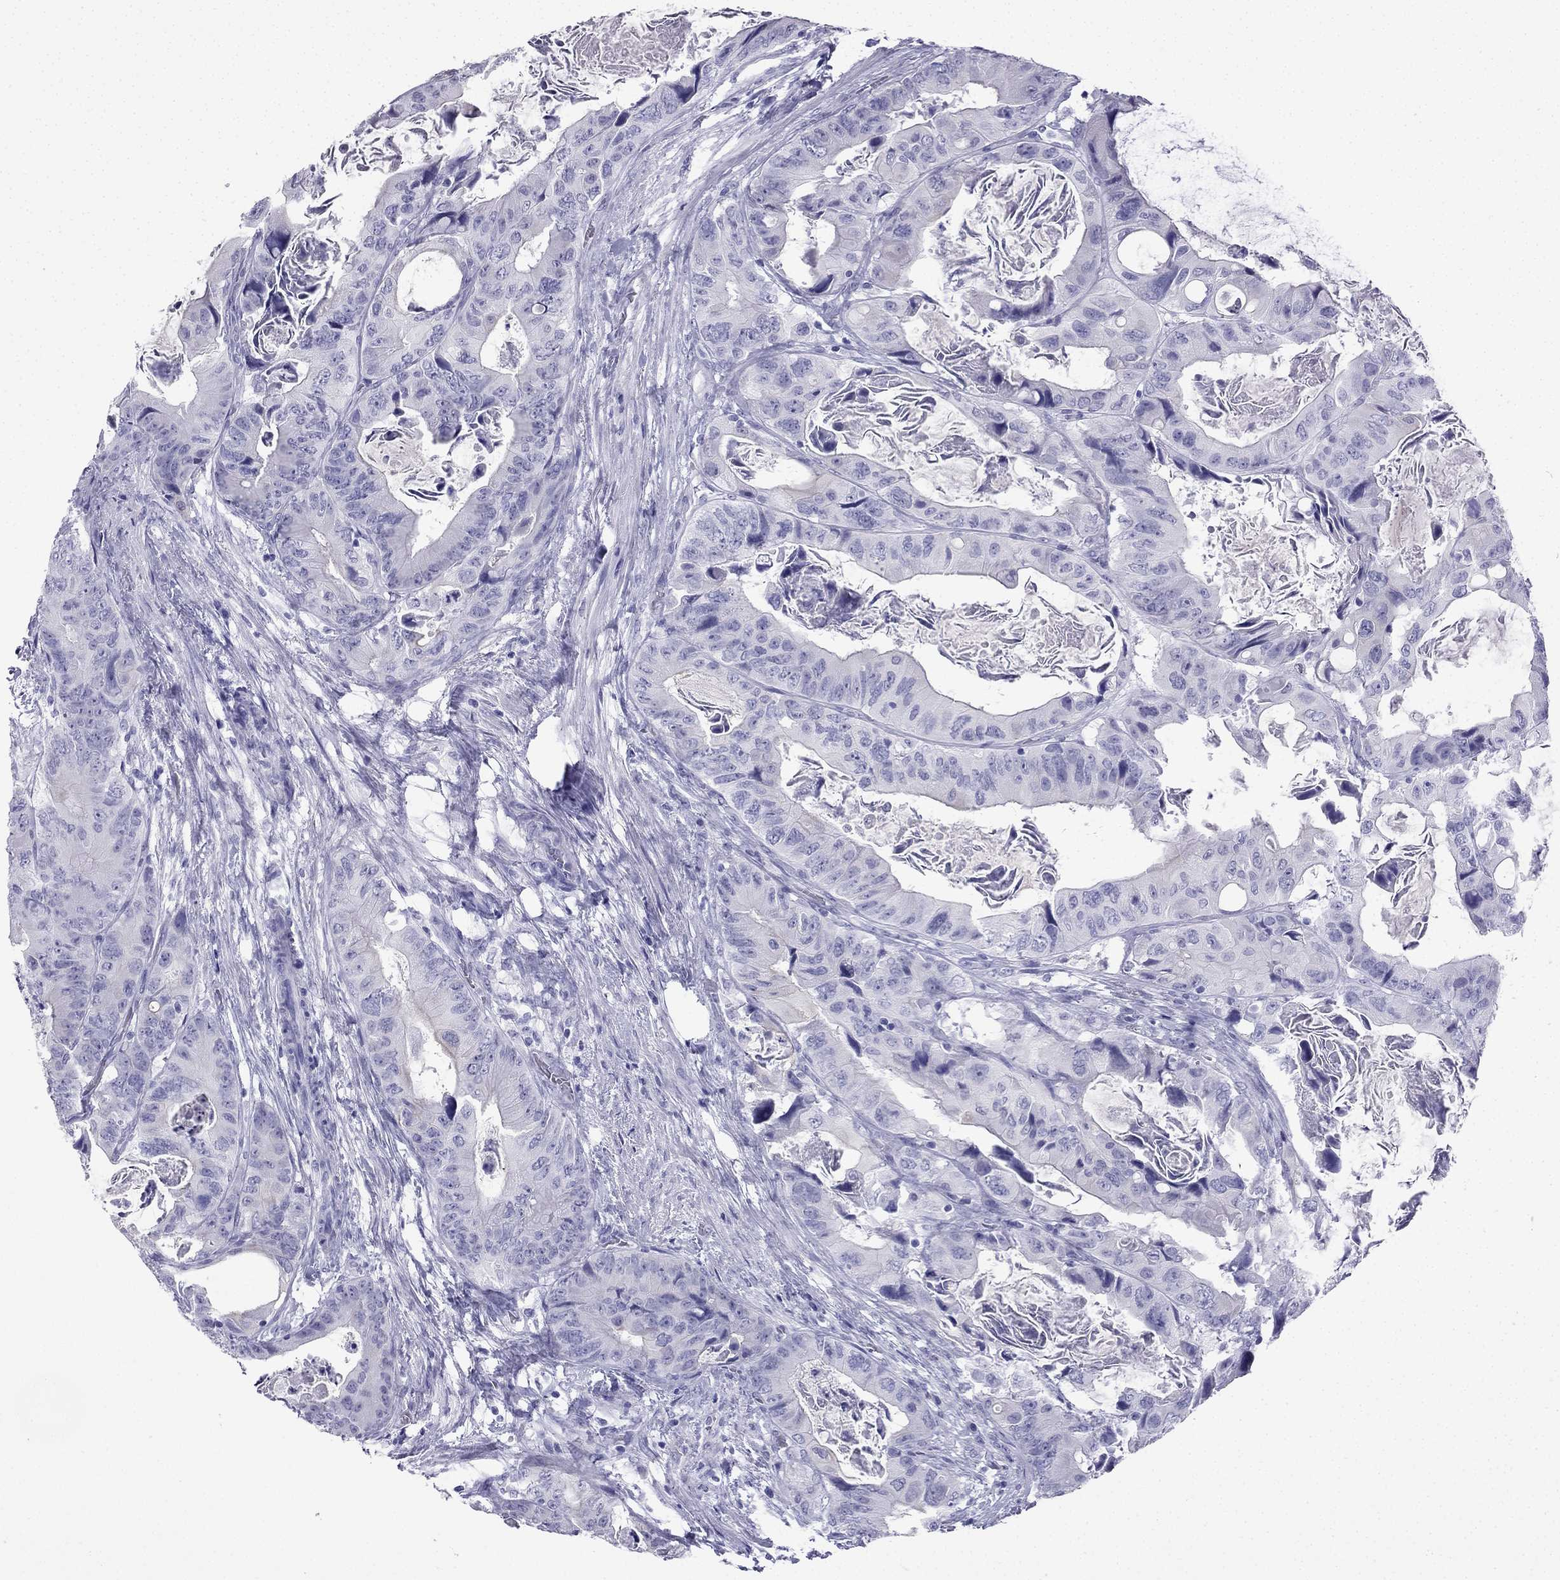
{"staining": {"intensity": "negative", "quantity": "none", "location": "none"}, "tissue": "colorectal cancer", "cell_type": "Tumor cells", "image_type": "cancer", "snomed": [{"axis": "morphology", "description": "Adenocarcinoma, NOS"}, {"axis": "topography", "description": "Rectum"}], "caption": "Protein analysis of colorectal cancer (adenocarcinoma) demonstrates no significant staining in tumor cells.", "gene": "GJA8", "patient": {"sex": "male", "age": 64}}